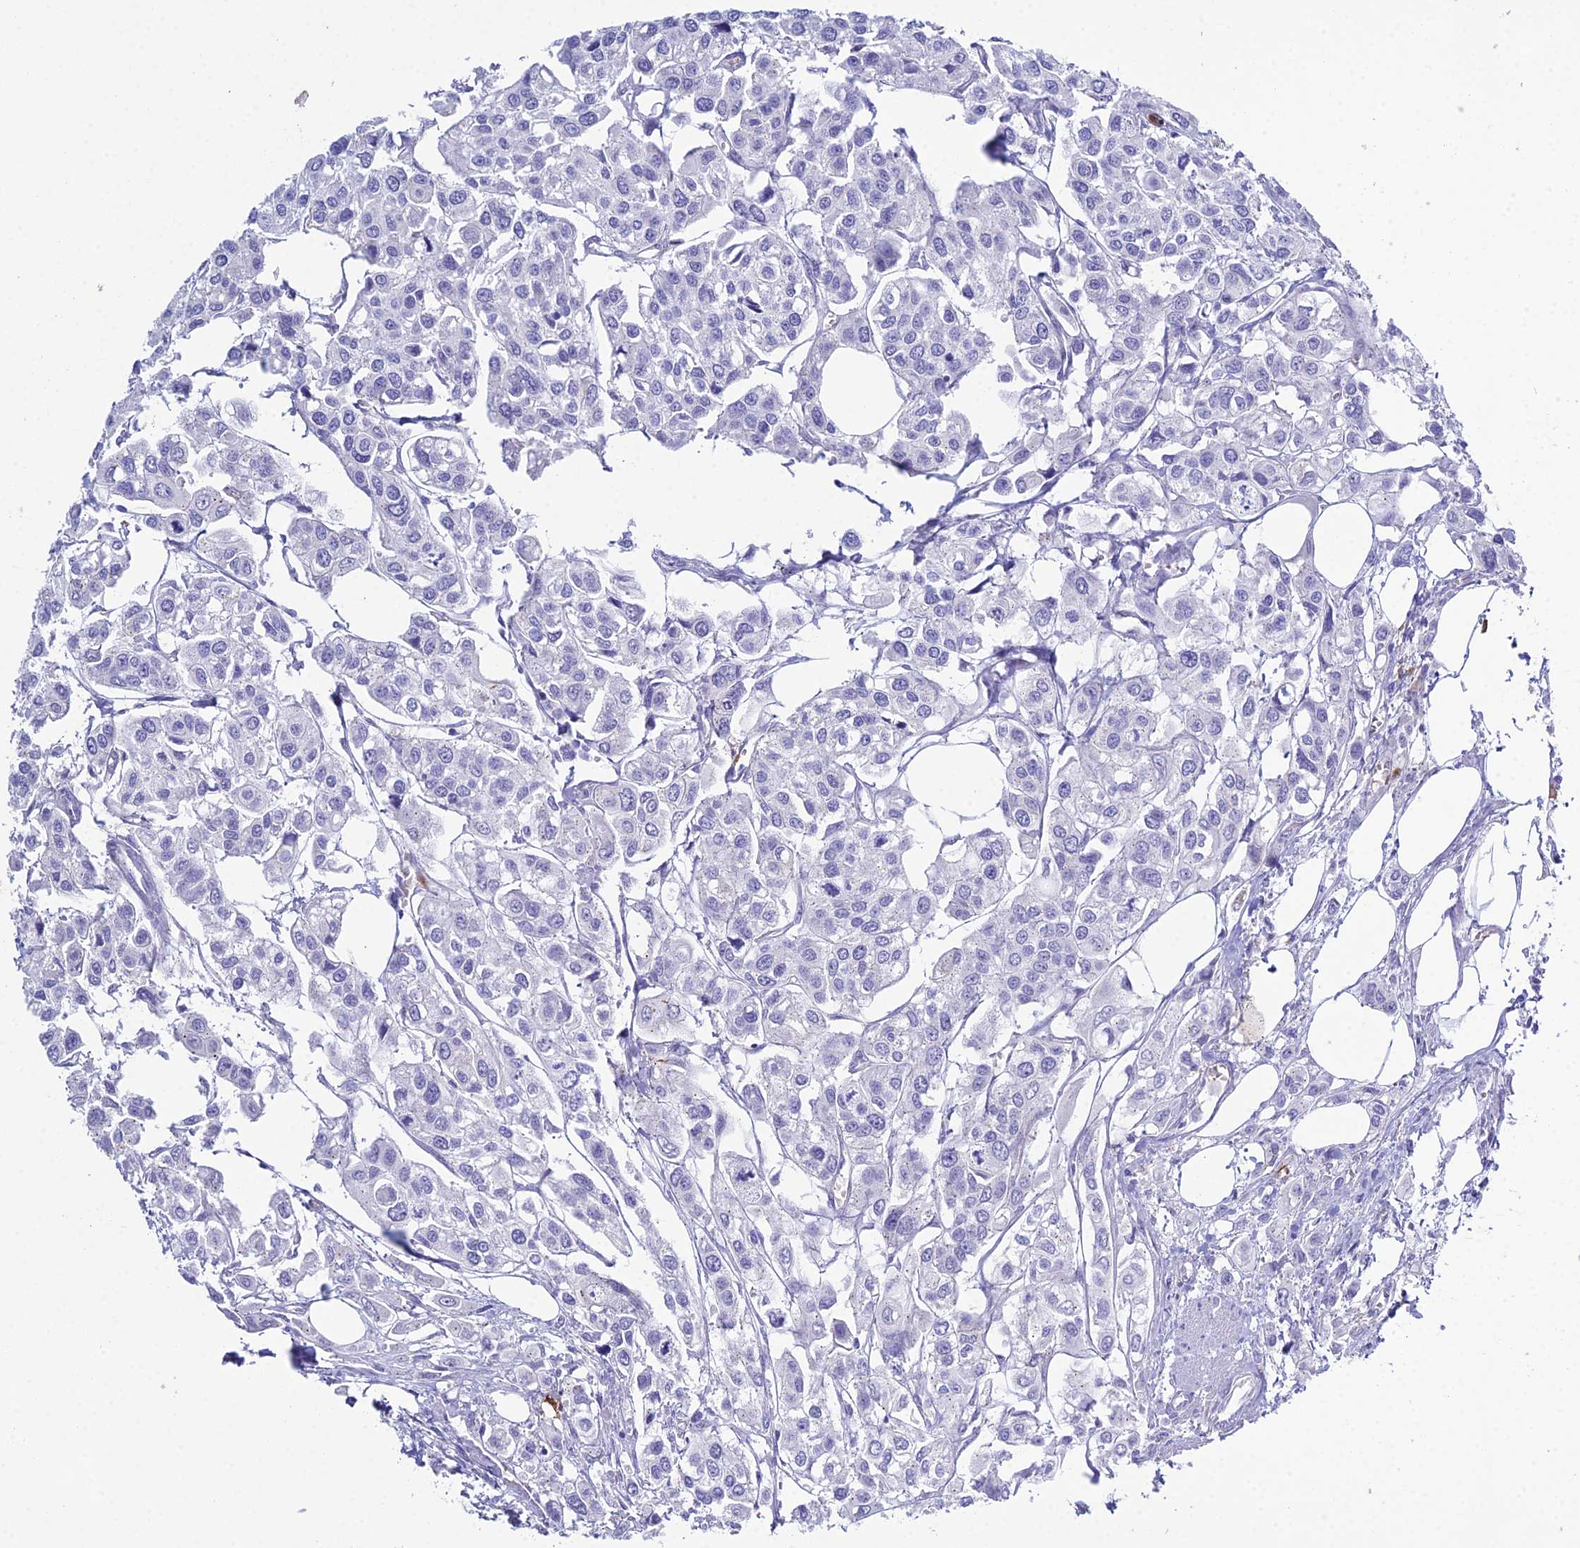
{"staining": {"intensity": "negative", "quantity": "none", "location": "none"}, "tissue": "urothelial cancer", "cell_type": "Tumor cells", "image_type": "cancer", "snomed": [{"axis": "morphology", "description": "Urothelial carcinoma, High grade"}, {"axis": "topography", "description": "Urinary bladder"}], "caption": "A micrograph of human urothelial cancer is negative for staining in tumor cells.", "gene": "OR1Q1", "patient": {"sex": "male", "age": 67}}